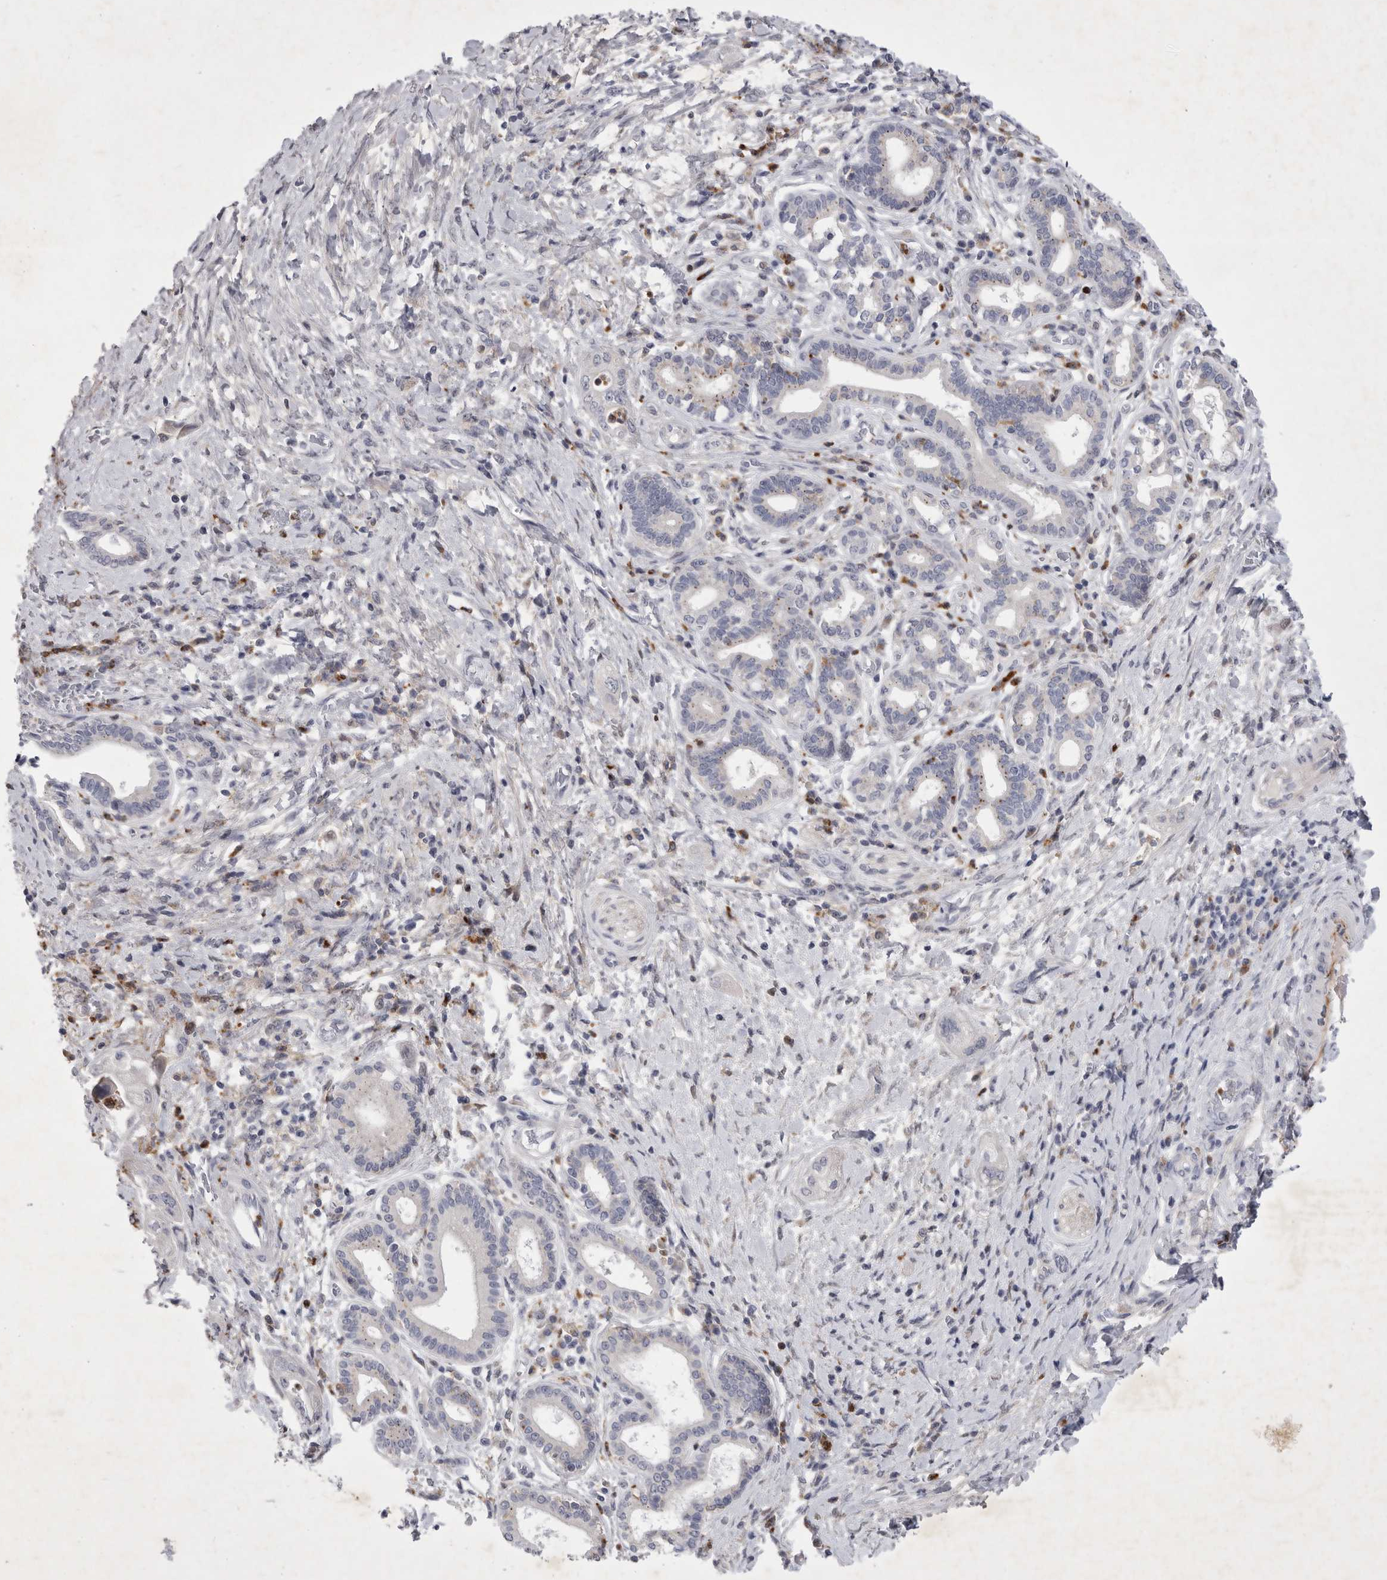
{"staining": {"intensity": "negative", "quantity": "none", "location": "none"}, "tissue": "pancreatic cancer", "cell_type": "Tumor cells", "image_type": "cancer", "snomed": [{"axis": "morphology", "description": "Adenocarcinoma, NOS"}, {"axis": "topography", "description": "Pancreas"}], "caption": "Protein analysis of pancreatic adenocarcinoma demonstrates no significant staining in tumor cells.", "gene": "SIGLEC10", "patient": {"sex": "male", "age": 58}}